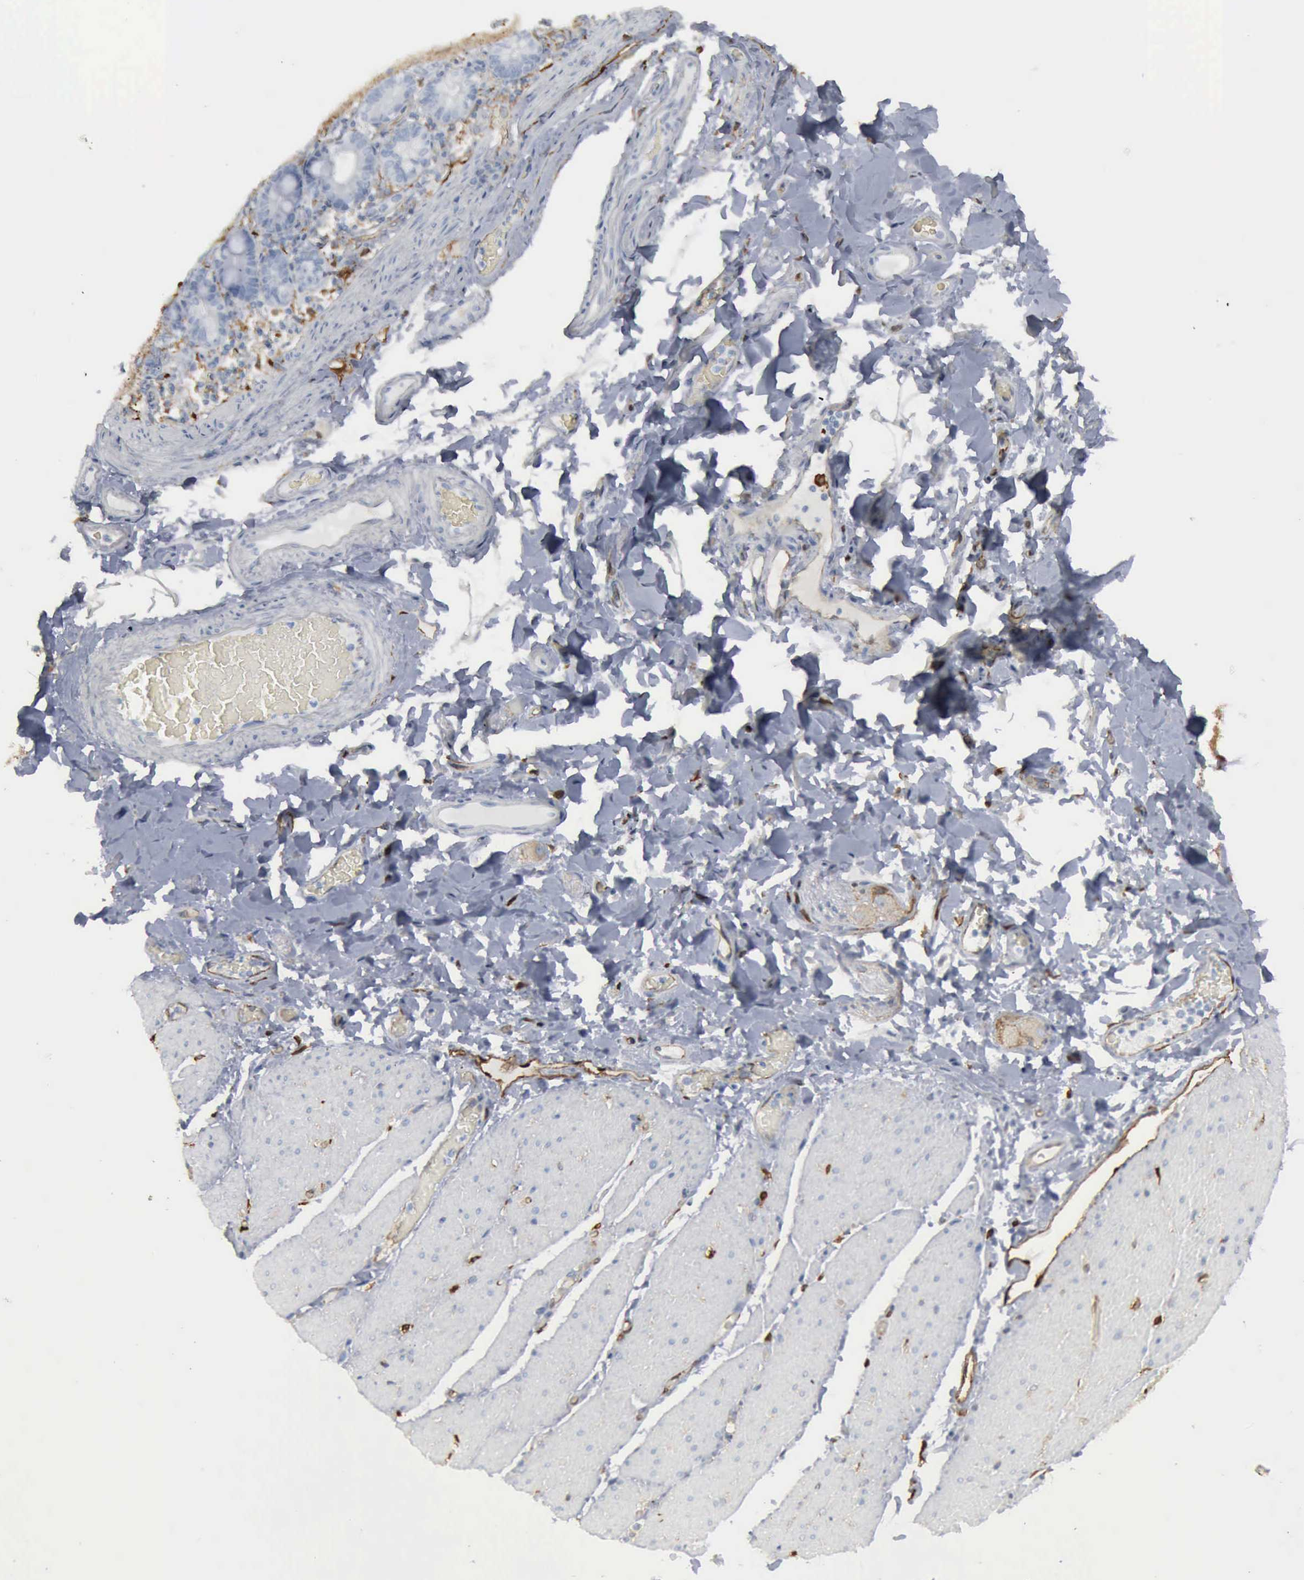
{"staining": {"intensity": "negative", "quantity": "none", "location": "none"}, "tissue": "adipose tissue", "cell_type": "Adipocytes", "image_type": "normal", "snomed": [{"axis": "morphology", "description": "Normal tissue, NOS"}, {"axis": "topography", "description": "Duodenum"}], "caption": "This is an immunohistochemistry (IHC) image of unremarkable adipose tissue. There is no expression in adipocytes.", "gene": "FSCN1", "patient": {"sex": "male", "age": 63}}